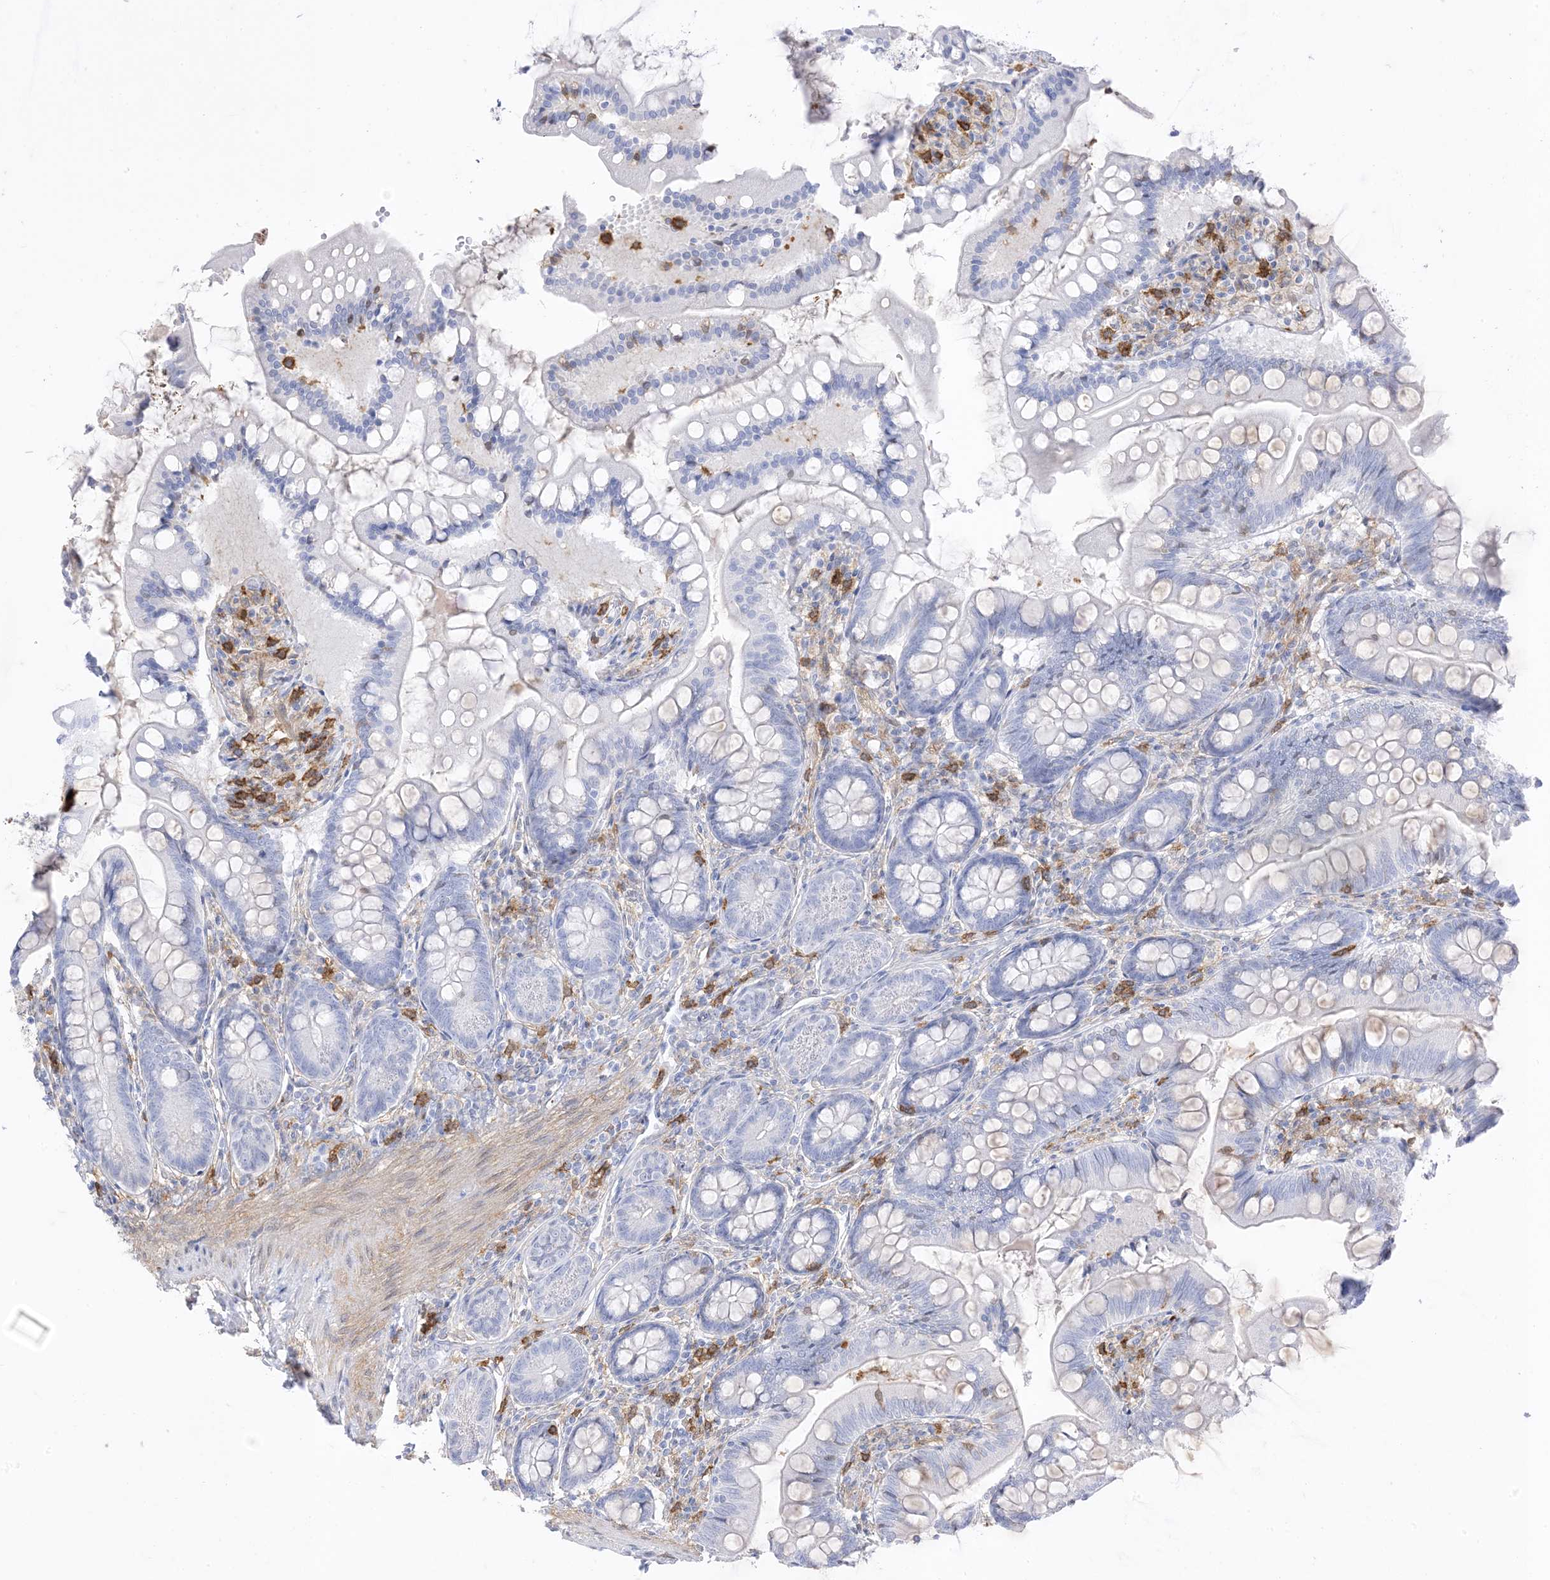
{"staining": {"intensity": "negative", "quantity": "none", "location": "none"}, "tissue": "small intestine", "cell_type": "Glandular cells", "image_type": "normal", "snomed": [{"axis": "morphology", "description": "Normal tissue, NOS"}, {"axis": "topography", "description": "Small intestine"}], "caption": "Immunohistochemistry histopathology image of unremarkable human small intestine stained for a protein (brown), which shows no expression in glandular cells. (Brightfield microscopy of DAB IHC at high magnification).", "gene": "GSN", "patient": {"sex": "male", "age": 7}}